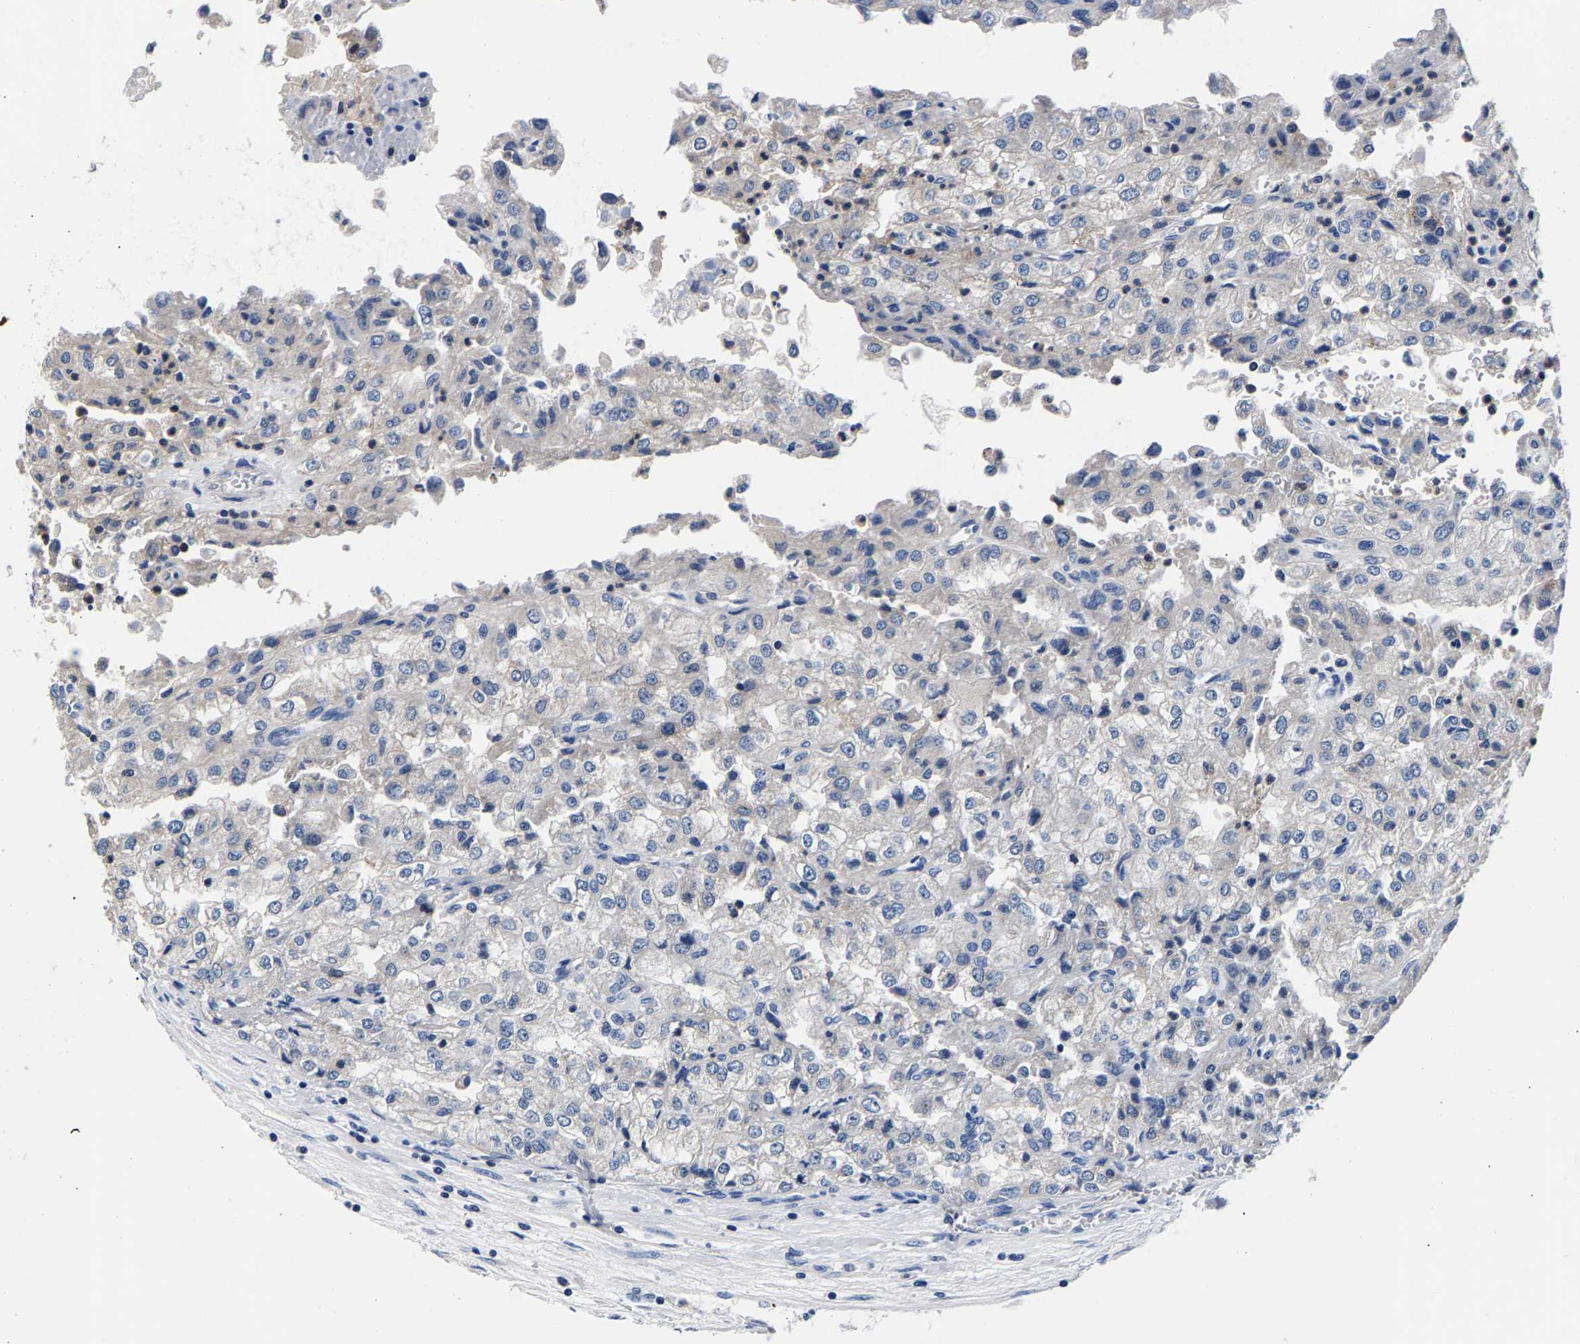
{"staining": {"intensity": "negative", "quantity": "none", "location": "none"}, "tissue": "renal cancer", "cell_type": "Tumor cells", "image_type": "cancer", "snomed": [{"axis": "morphology", "description": "Adenocarcinoma, NOS"}, {"axis": "topography", "description": "Kidney"}], "caption": "This photomicrograph is of adenocarcinoma (renal) stained with IHC to label a protein in brown with the nuclei are counter-stained blue. There is no expression in tumor cells. The staining was performed using DAB to visualize the protein expression in brown, while the nuclei were stained in blue with hematoxylin (Magnification: 20x).", "gene": "PHF24", "patient": {"sex": "female", "age": 54}}